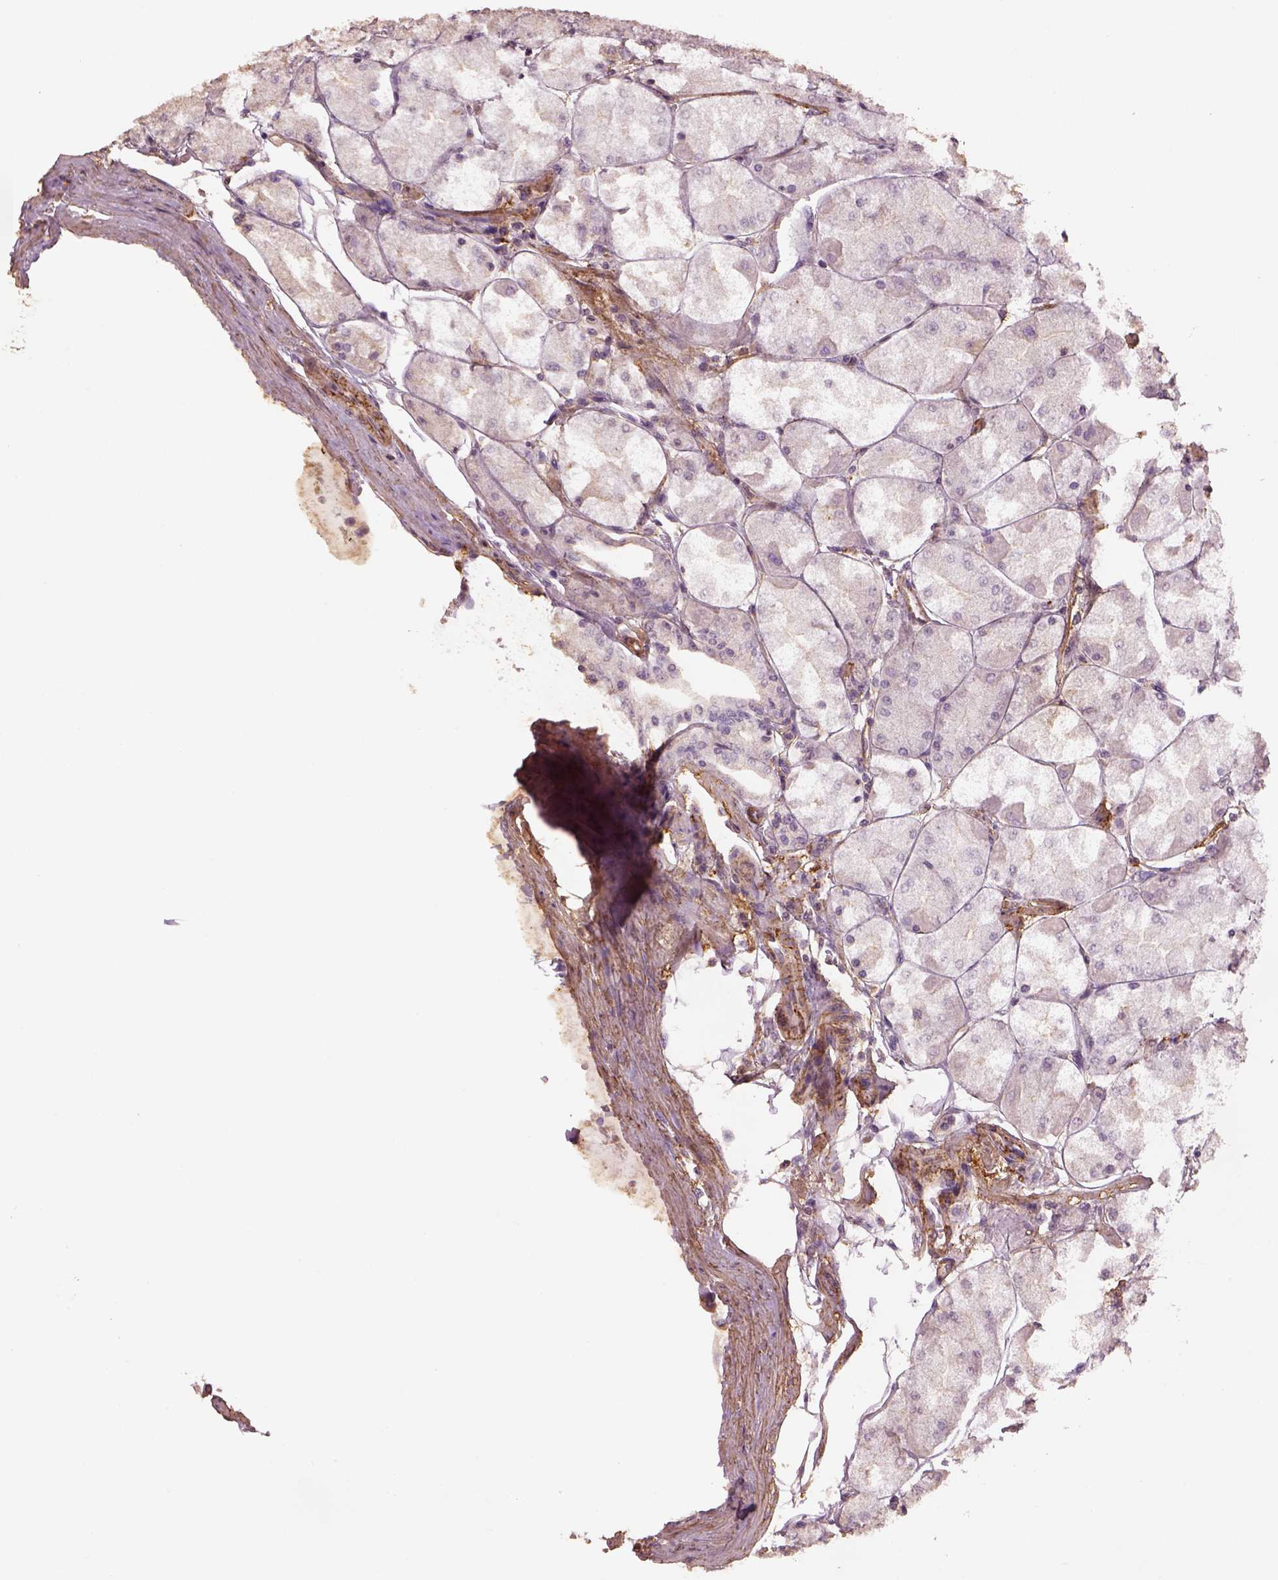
{"staining": {"intensity": "negative", "quantity": "none", "location": "none"}, "tissue": "stomach", "cell_type": "Glandular cells", "image_type": "normal", "snomed": [{"axis": "morphology", "description": "Normal tissue, NOS"}, {"axis": "topography", "description": "Stomach, upper"}], "caption": "This is an immunohistochemistry (IHC) photomicrograph of normal stomach. There is no positivity in glandular cells.", "gene": "LIN7A", "patient": {"sex": "male", "age": 60}}